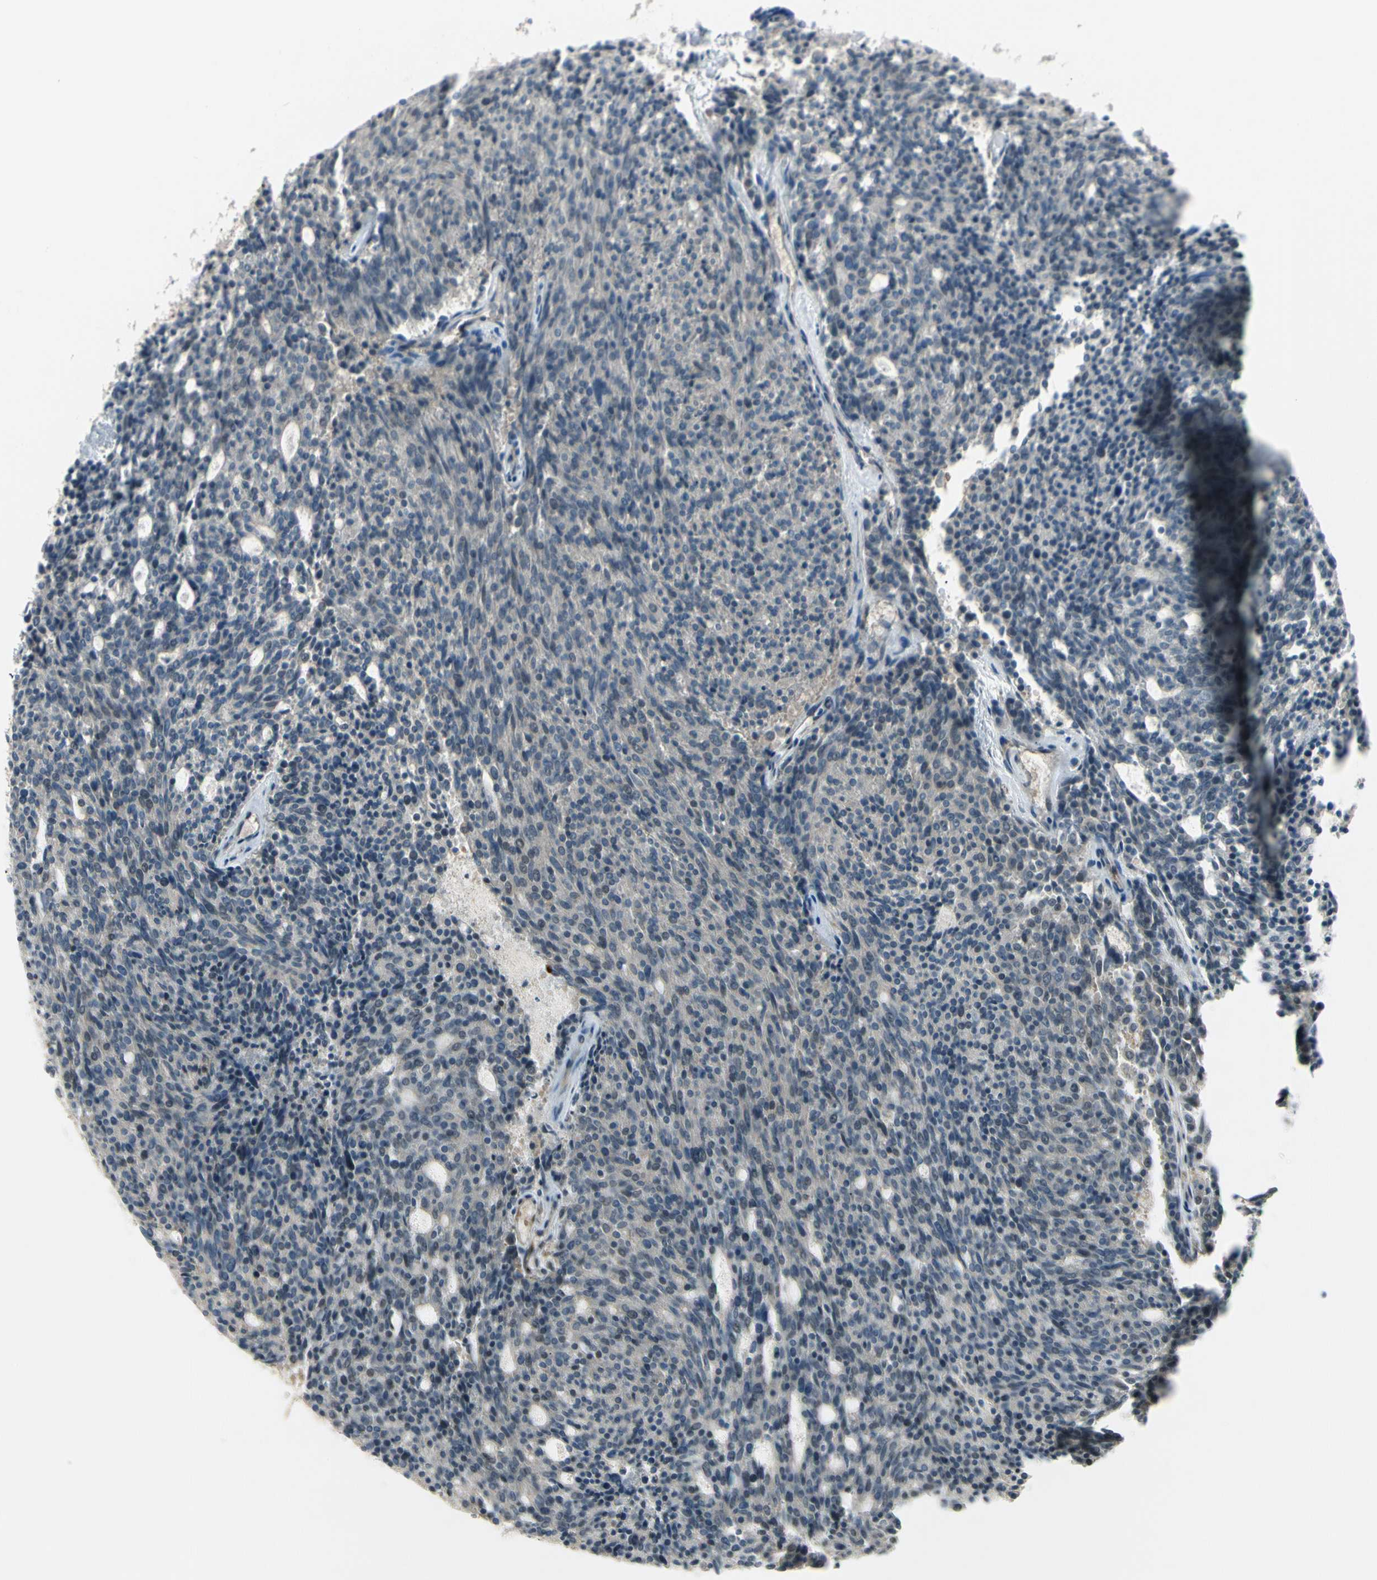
{"staining": {"intensity": "negative", "quantity": "none", "location": "none"}, "tissue": "carcinoid", "cell_type": "Tumor cells", "image_type": "cancer", "snomed": [{"axis": "morphology", "description": "Carcinoid, malignant, NOS"}, {"axis": "topography", "description": "Pancreas"}], "caption": "Immunohistochemical staining of human carcinoid reveals no significant expression in tumor cells.", "gene": "PPP3CB", "patient": {"sex": "female", "age": 54}}